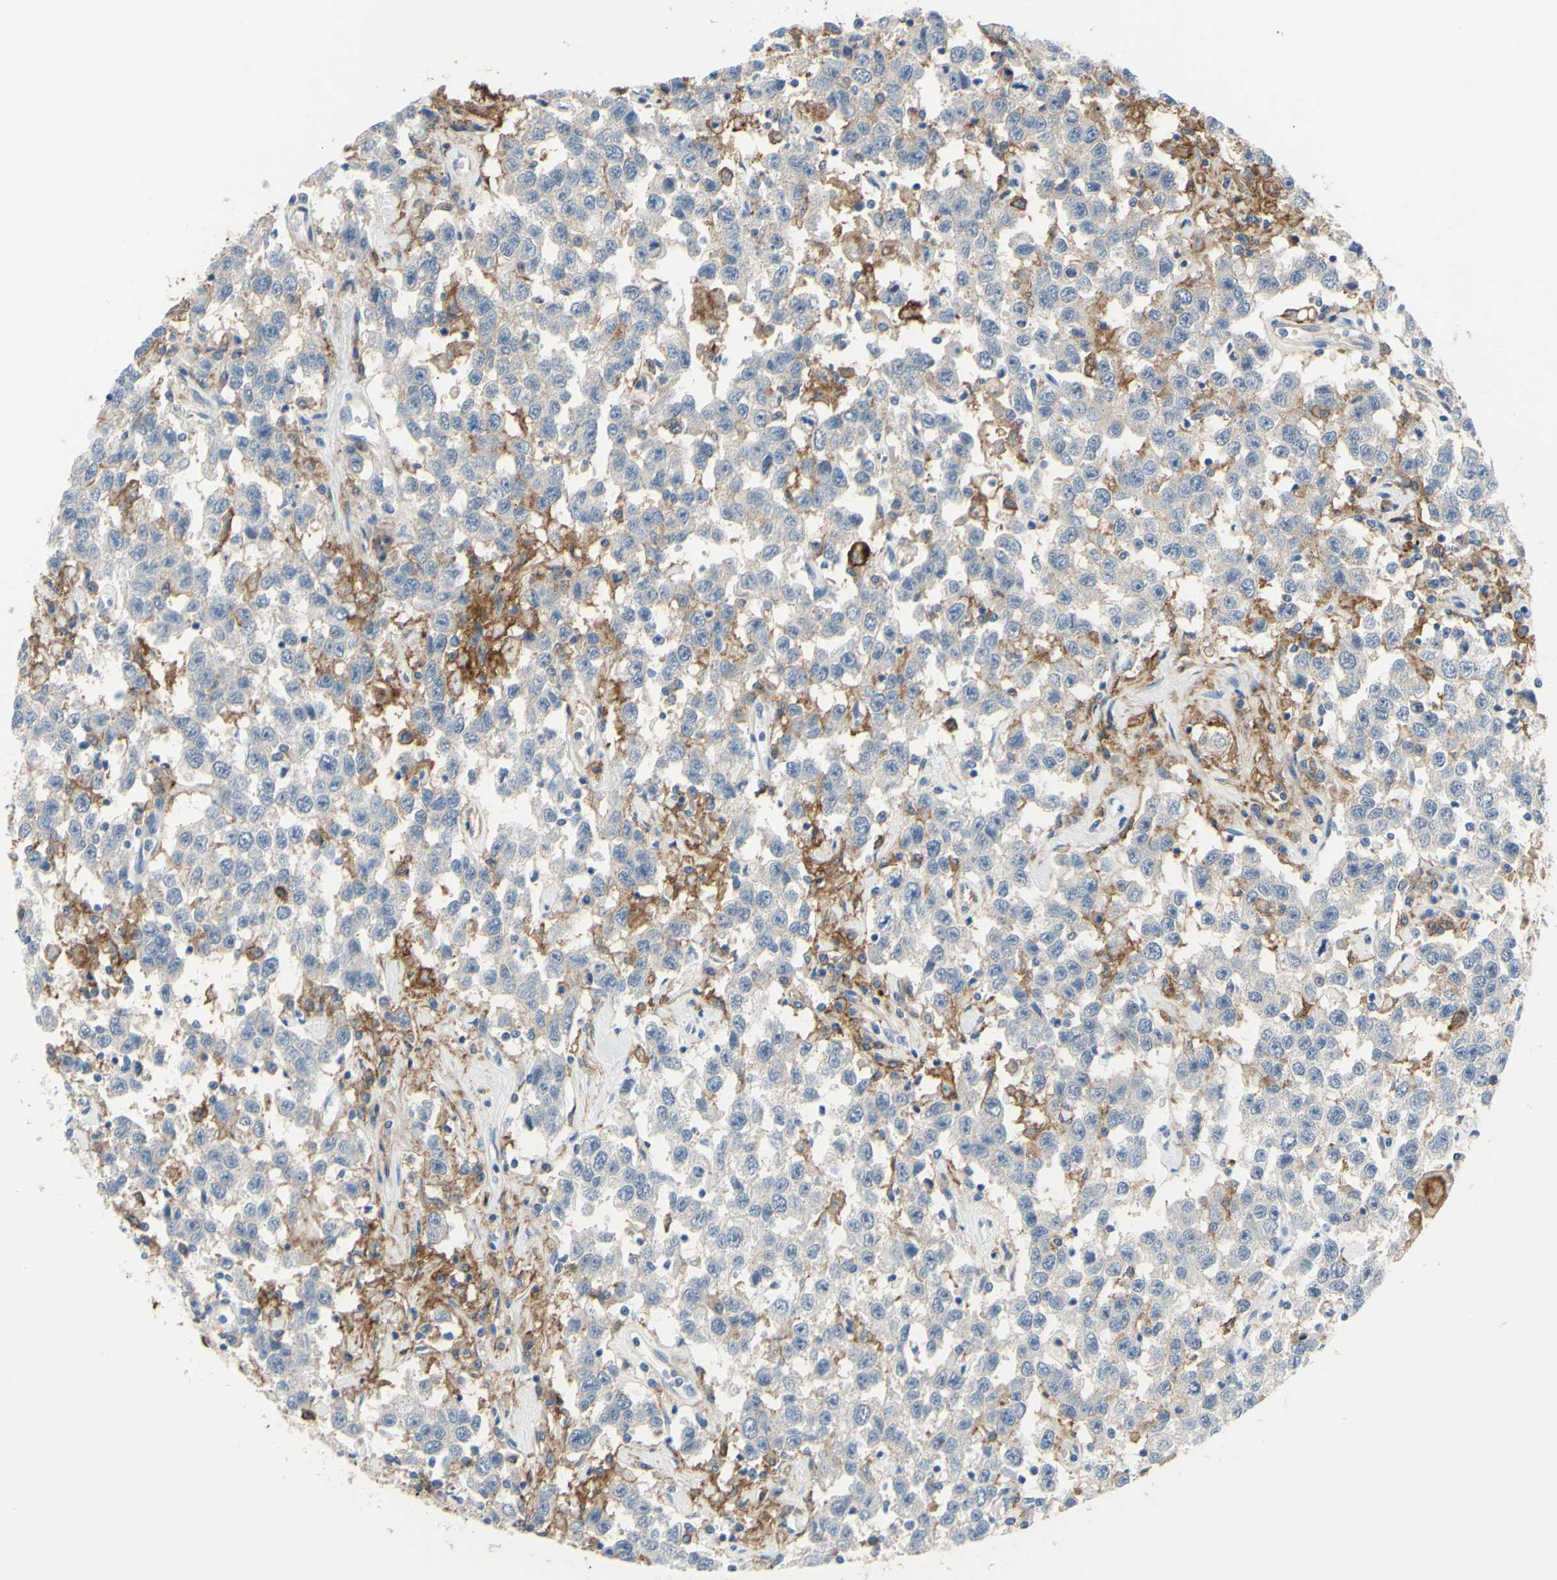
{"staining": {"intensity": "negative", "quantity": "none", "location": "none"}, "tissue": "testis cancer", "cell_type": "Tumor cells", "image_type": "cancer", "snomed": [{"axis": "morphology", "description": "Seminoma, NOS"}, {"axis": "topography", "description": "Testis"}], "caption": "A high-resolution histopathology image shows immunohistochemistry staining of testis seminoma, which displays no significant positivity in tumor cells. (DAB (3,3'-diaminobenzidine) IHC visualized using brightfield microscopy, high magnification).", "gene": "FCGR2A", "patient": {"sex": "male", "age": 41}}